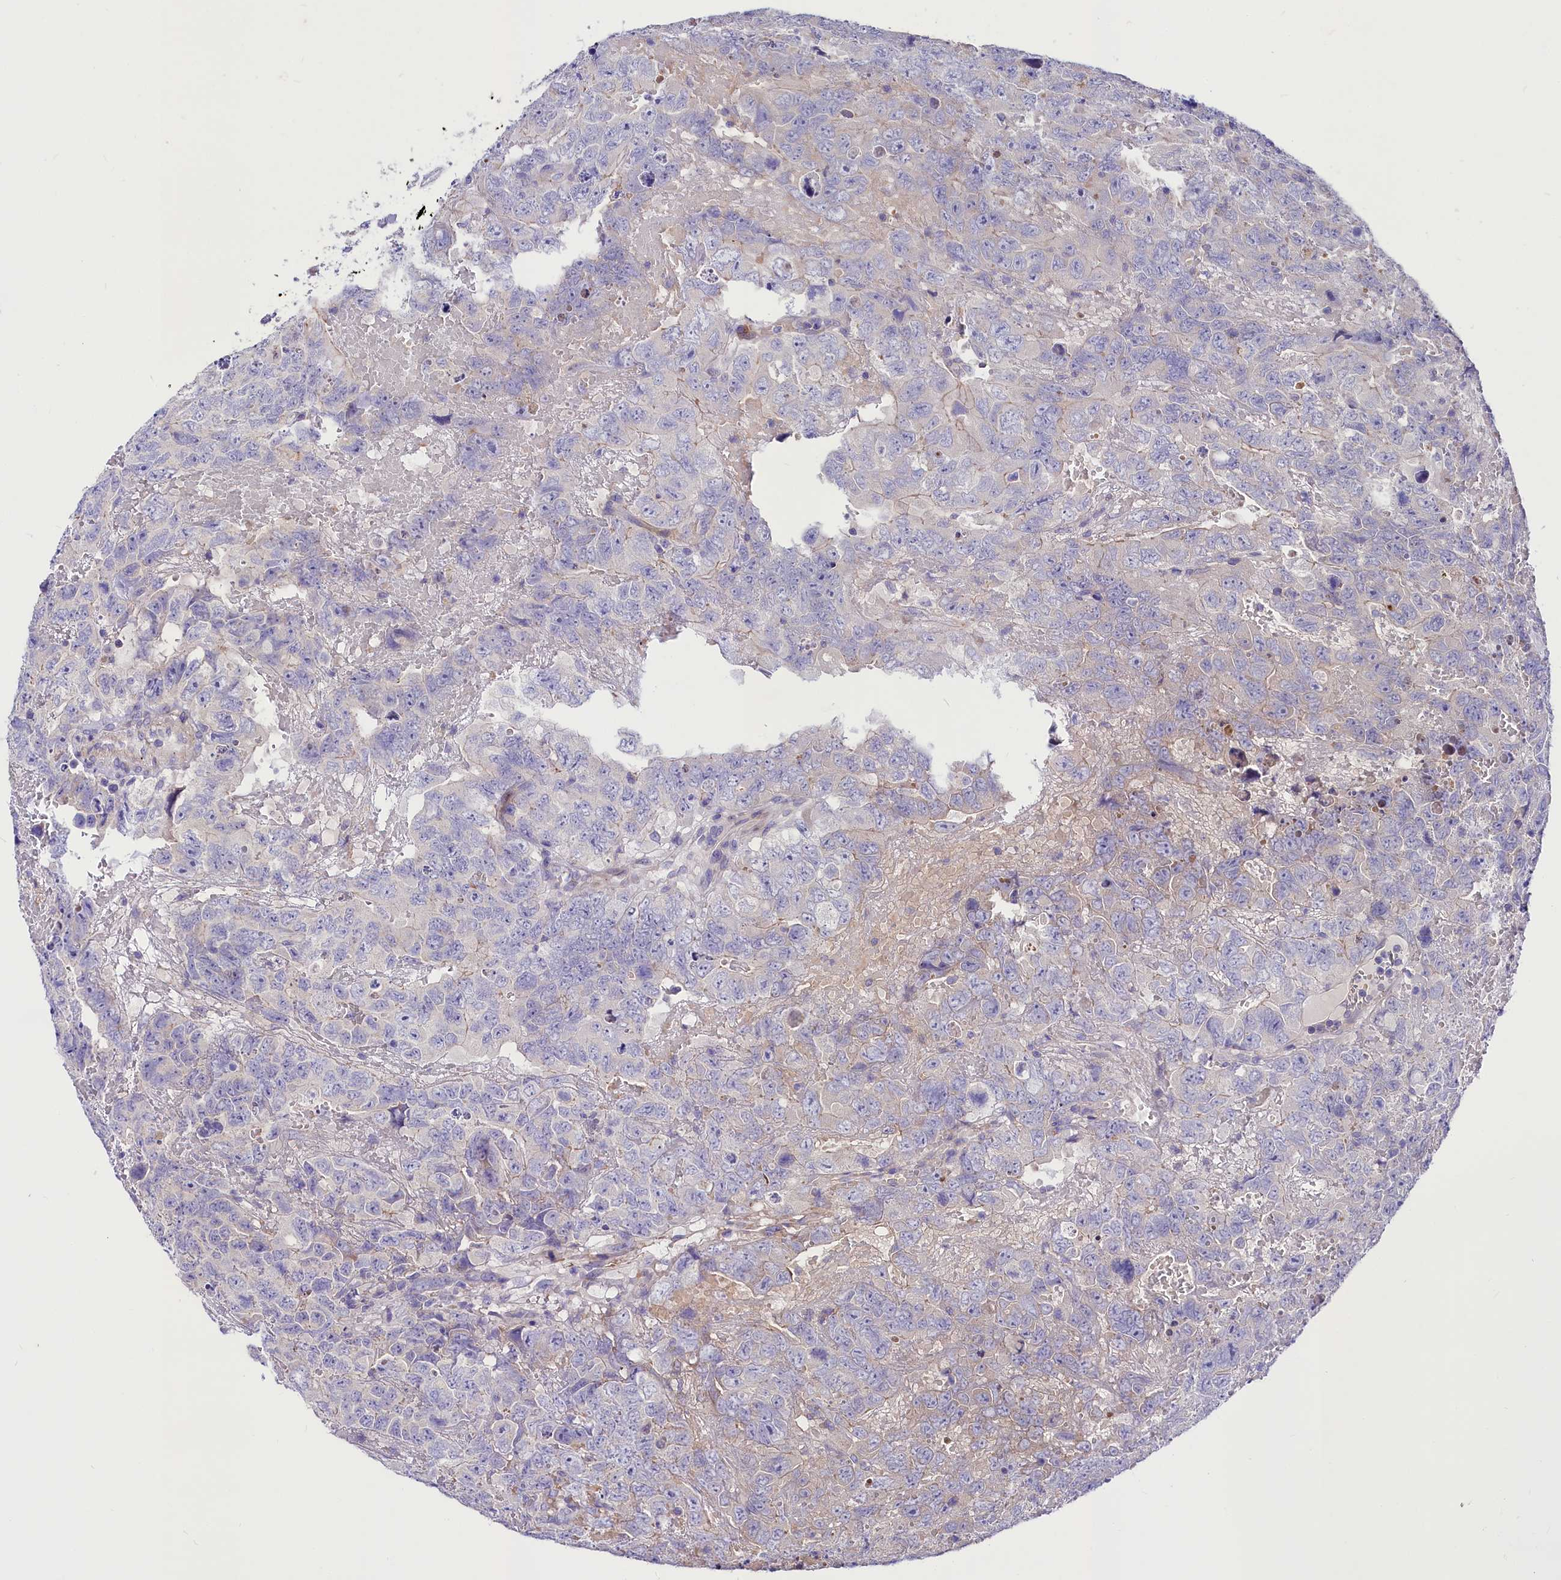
{"staining": {"intensity": "negative", "quantity": "none", "location": "none"}, "tissue": "testis cancer", "cell_type": "Tumor cells", "image_type": "cancer", "snomed": [{"axis": "morphology", "description": "Carcinoma, Embryonal, NOS"}, {"axis": "topography", "description": "Testis"}], "caption": "The micrograph exhibits no significant positivity in tumor cells of embryonal carcinoma (testis).", "gene": "ABHD5", "patient": {"sex": "male", "age": 45}}